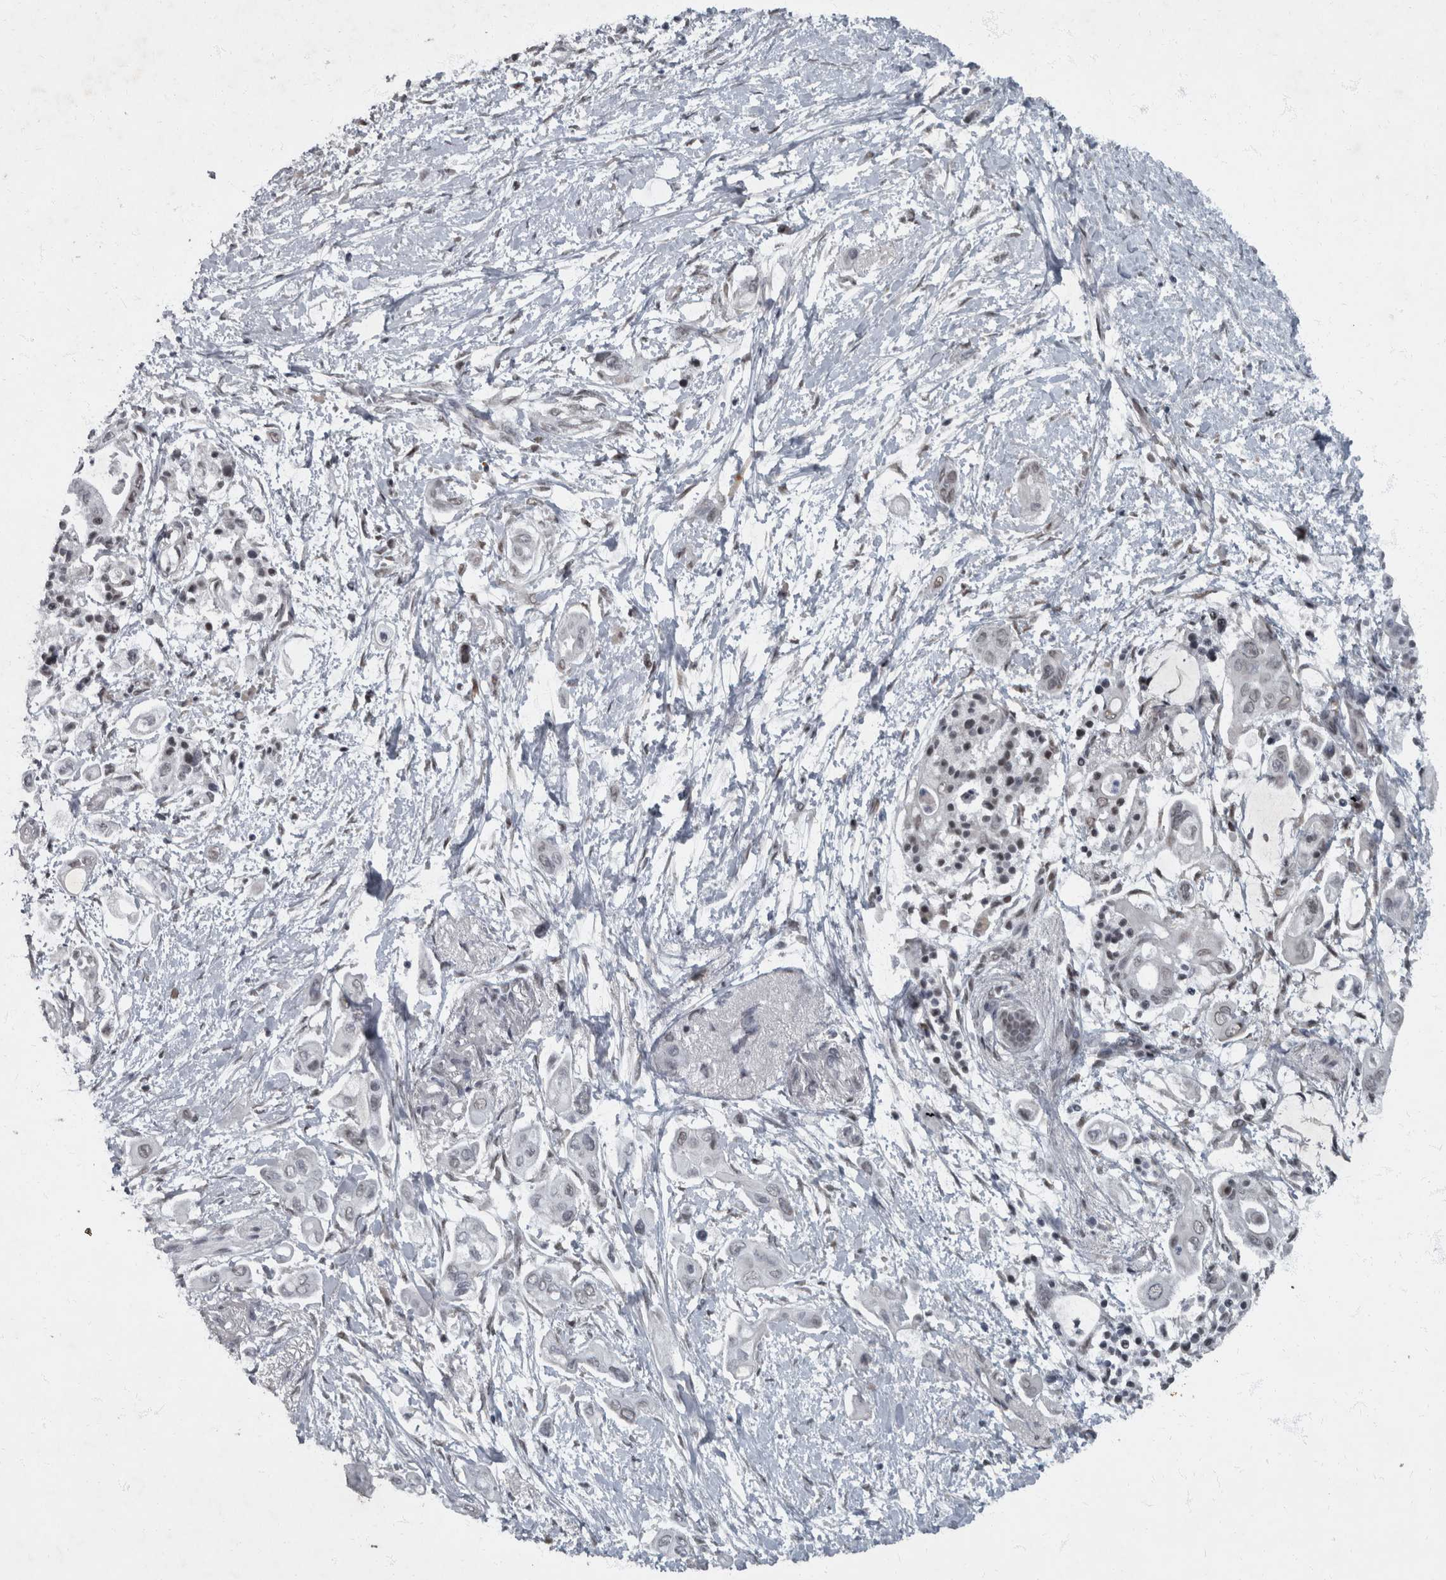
{"staining": {"intensity": "negative", "quantity": "none", "location": "none"}, "tissue": "pancreatic cancer", "cell_type": "Tumor cells", "image_type": "cancer", "snomed": [{"axis": "morphology", "description": "Adenocarcinoma, NOS"}, {"axis": "topography", "description": "Pancreas"}], "caption": "Human pancreatic cancer (adenocarcinoma) stained for a protein using immunohistochemistry exhibits no staining in tumor cells.", "gene": "WDR33", "patient": {"sex": "male", "age": 59}}